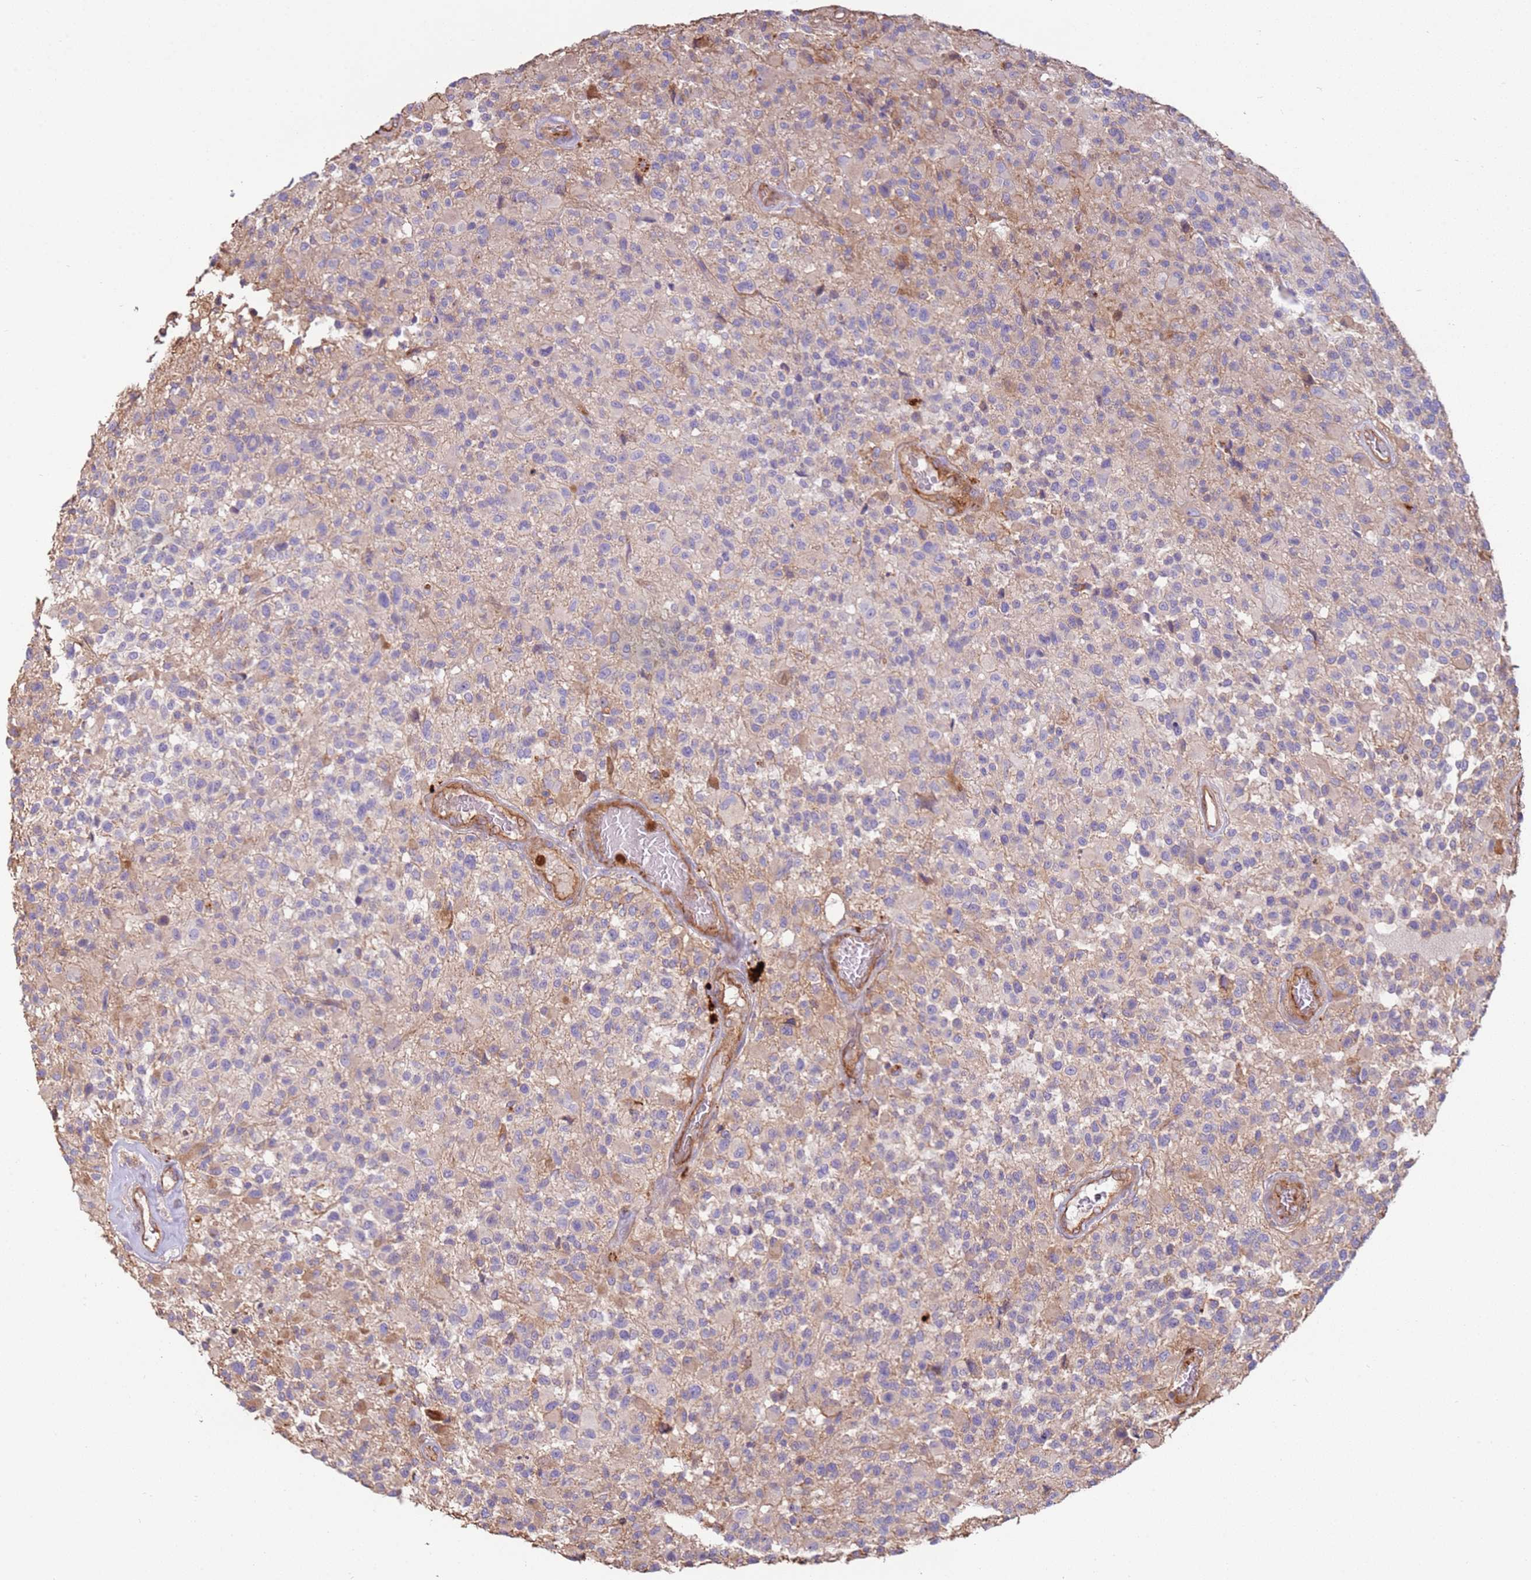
{"staining": {"intensity": "weak", "quantity": "<25%", "location": "cytoplasmic/membranous"}, "tissue": "glioma", "cell_type": "Tumor cells", "image_type": "cancer", "snomed": [{"axis": "morphology", "description": "Glioma, malignant, High grade"}, {"axis": "morphology", "description": "Glioblastoma, NOS"}, {"axis": "topography", "description": "Brain"}], "caption": "Tumor cells show no significant protein staining in malignant high-grade glioma. The staining is performed using DAB (3,3'-diaminobenzidine) brown chromogen with nuclei counter-stained in using hematoxylin.", "gene": "NDUFAF4", "patient": {"sex": "male", "age": 60}}